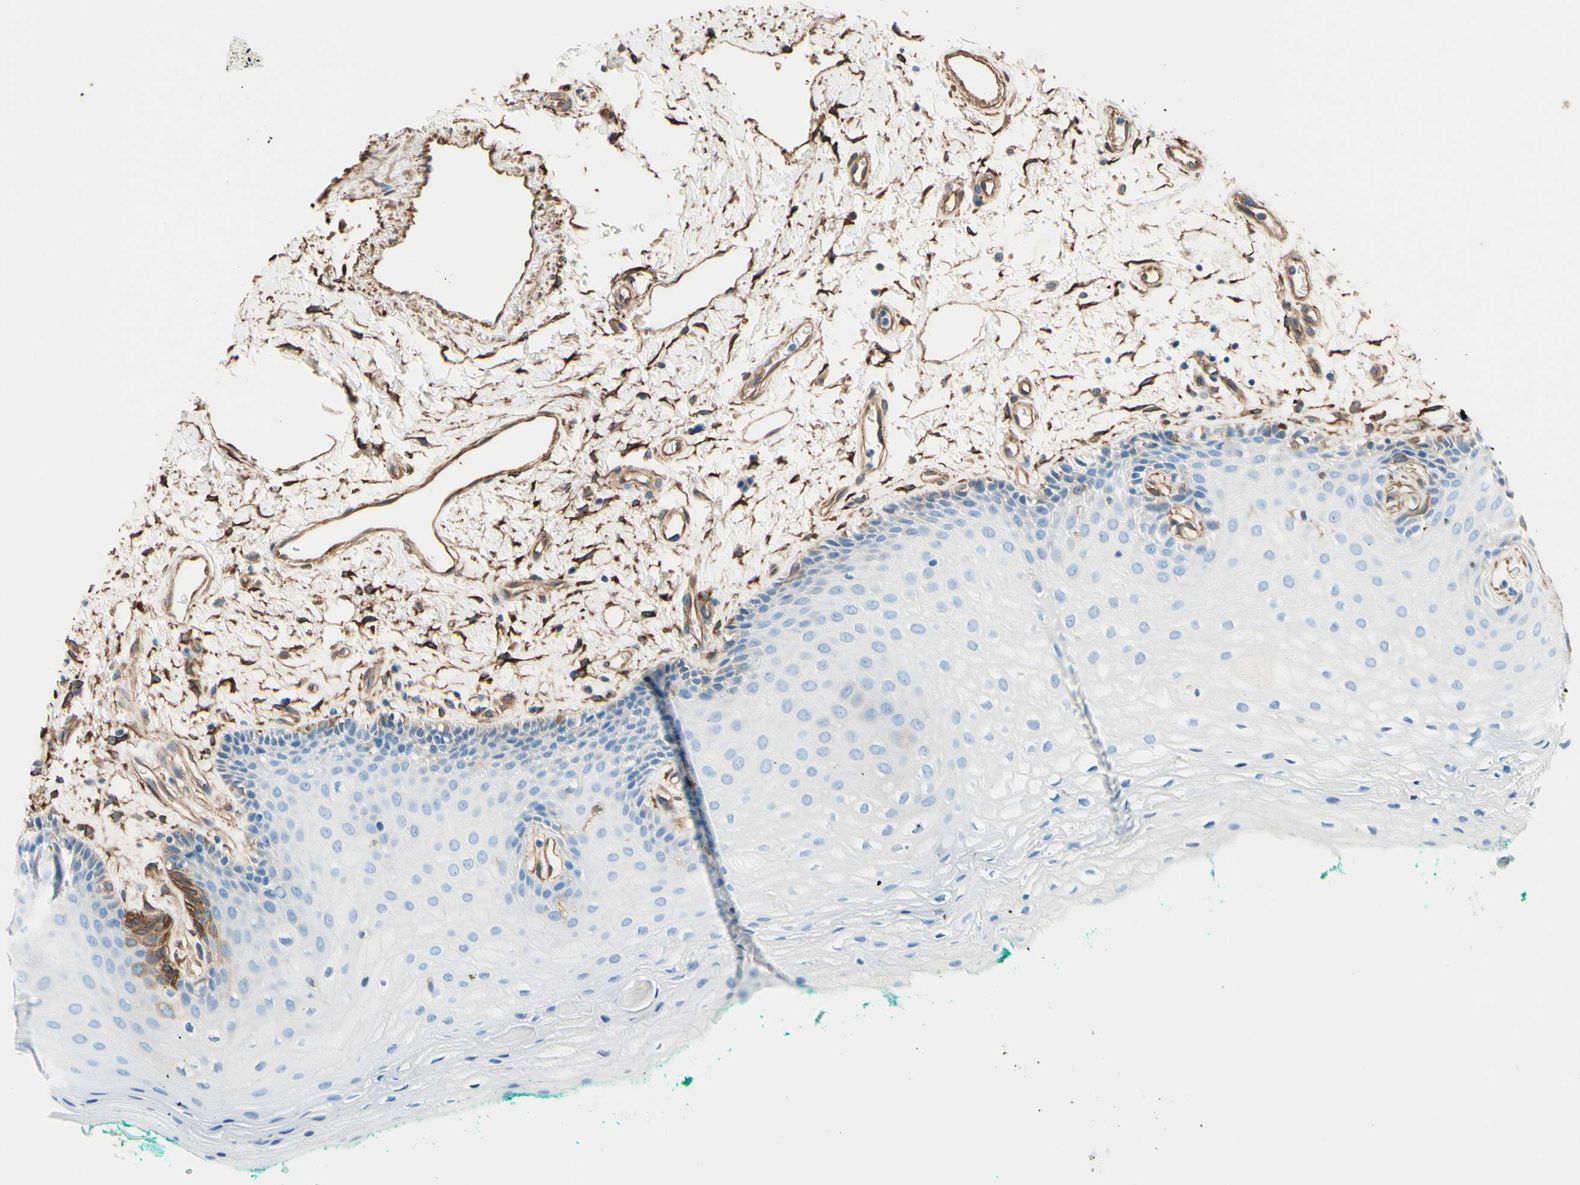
{"staining": {"intensity": "moderate", "quantity": "<25%", "location": "cytoplasmic/membranous"}, "tissue": "oral mucosa", "cell_type": "Squamous epithelial cells", "image_type": "normal", "snomed": [{"axis": "morphology", "description": "Normal tissue, NOS"}, {"axis": "topography", "description": "Skeletal muscle"}, {"axis": "topography", "description": "Oral tissue"}, {"axis": "topography", "description": "Peripheral nerve tissue"}], "caption": "Brown immunohistochemical staining in unremarkable oral mucosa demonstrates moderate cytoplasmic/membranous positivity in approximately <25% of squamous epithelial cells.", "gene": "DPYSL3", "patient": {"sex": "female", "age": 84}}